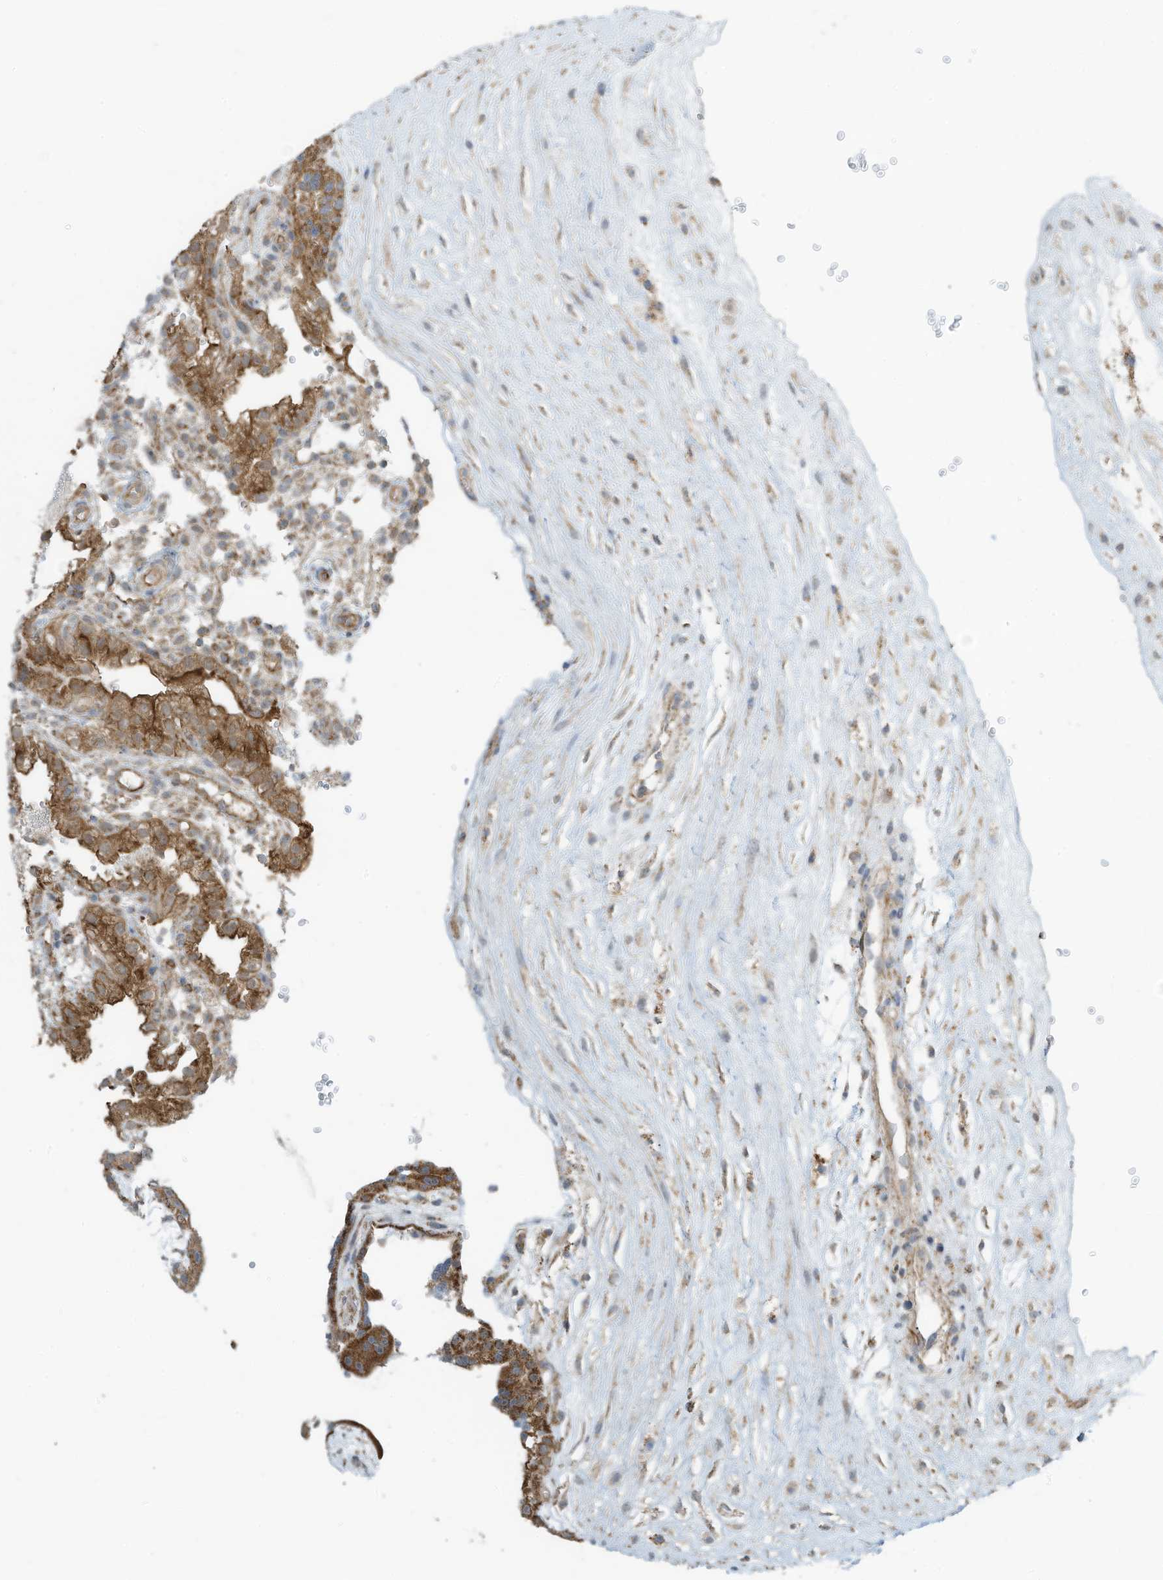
{"staining": {"intensity": "moderate", "quantity": ">75%", "location": "cytoplasmic/membranous"}, "tissue": "placenta", "cell_type": "Trophoblastic cells", "image_type": "normal", "snomed": [{"axis": "morphology", "description": "Normal tissue, NOS"}, {"axis": "topography", "description": "Placenta"}], "caption": "Trophoblastic cells exhibit moderate cytoplasmic/membranous staining in approximately >75% of cells in unremarkable placenta. The staining was performed using DAB (3,3'-diaminobenzidine), with brown indicating positive protein expression. Nuclei are stained blue with hematoxylin.", "gene": "METTL6", "patient": {"sex": "female", "age": 18}}